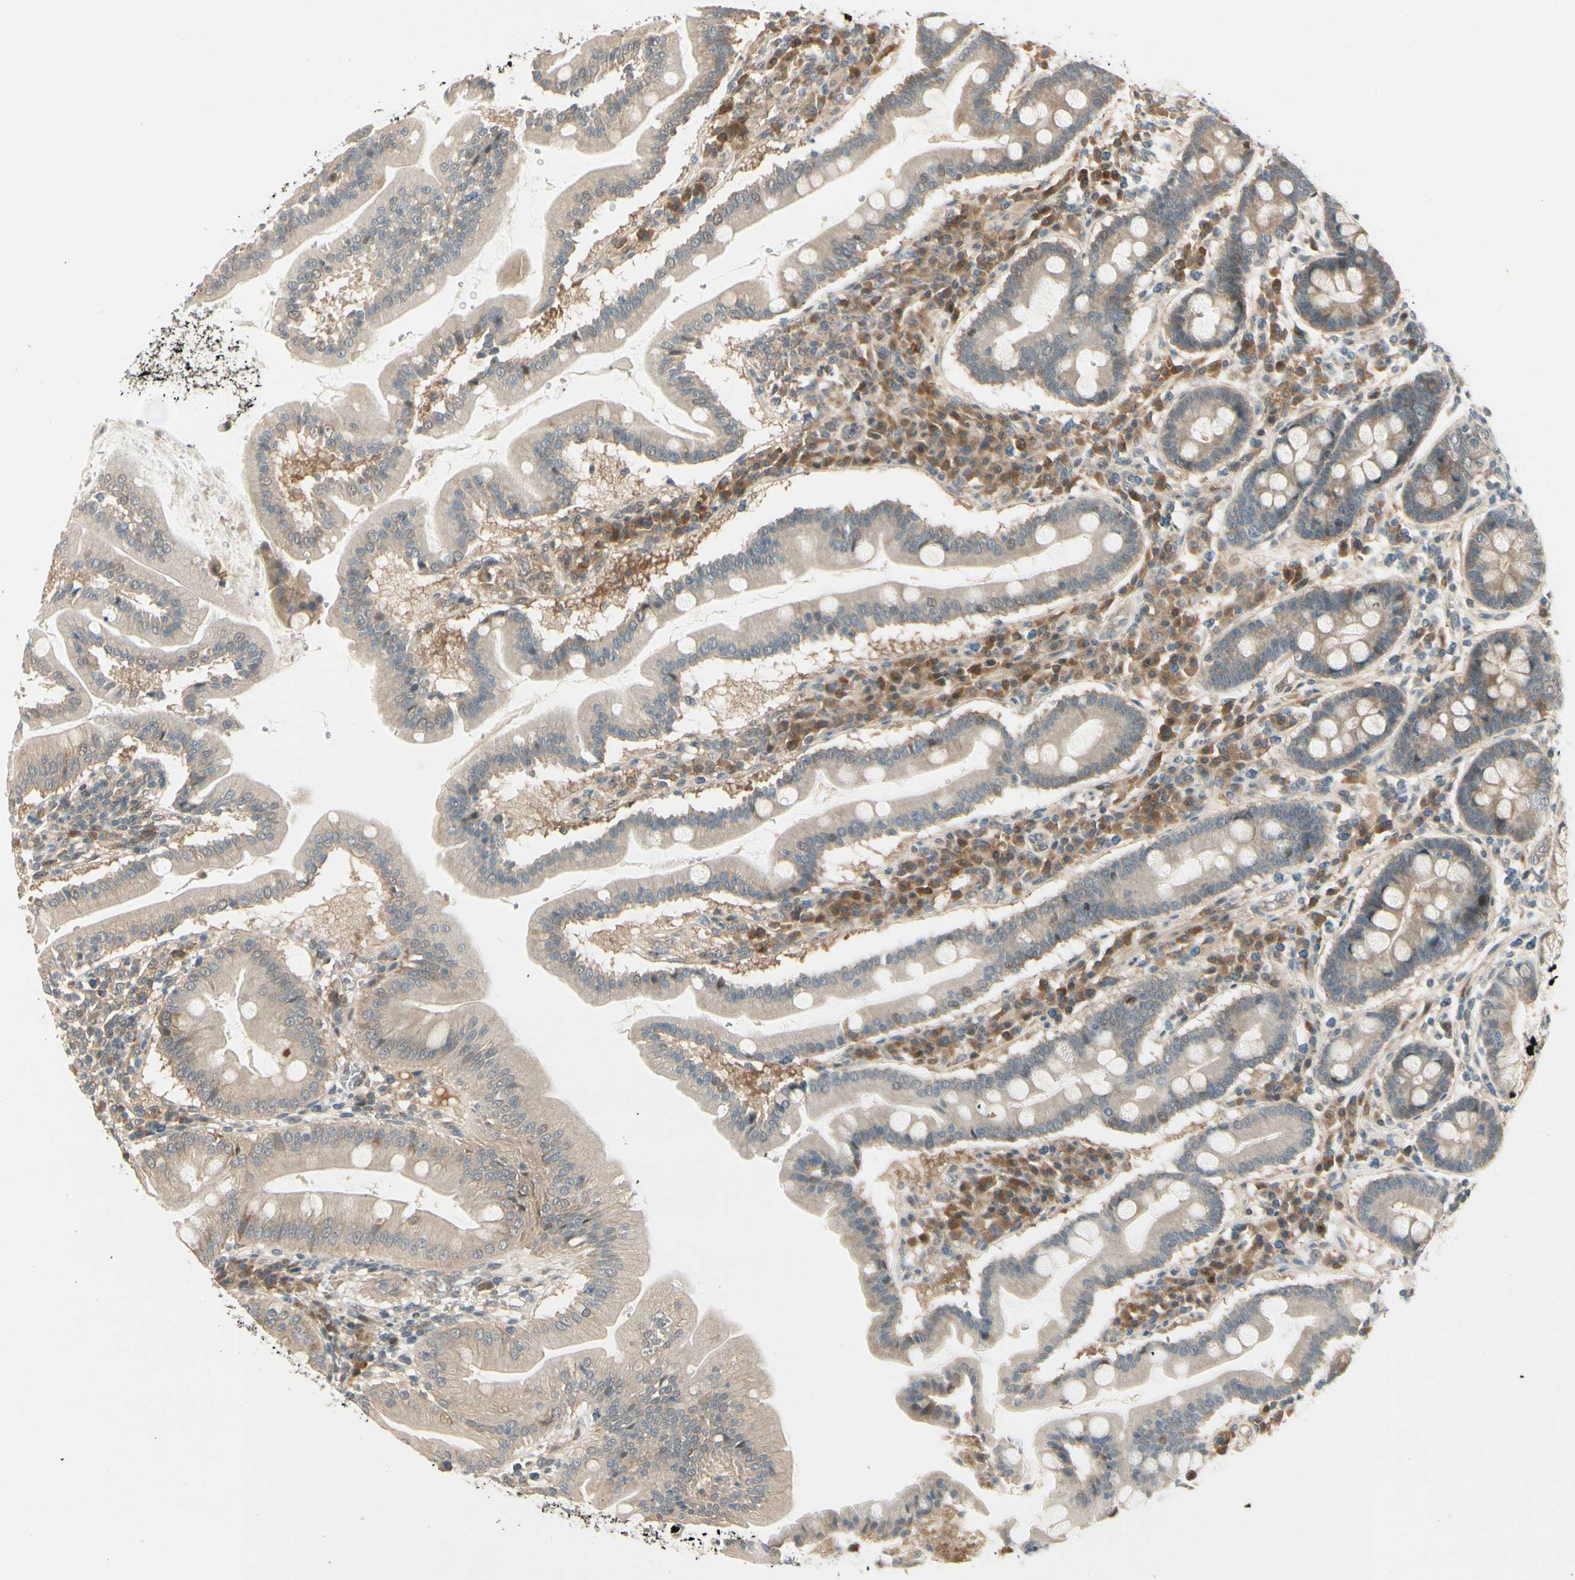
{"staining": {"intensity": "weak", "quantity": "25%-75%", "location": "cytoplasmic/membranous,nuclear"}, "tissue": "duodenum", "cell_type": "Glandular cells", "image_type": "normal", "snomed": [{"axis": "morphology", "description": "Normal tissue, NOS"}, {"axis": "topography", "description": "Duodenum"}], "caption": "Weak cytoplasmic/membranous,nuclear staining is present in approximately 25%-75% of glandular cells in benign duodenum. (Stains: DAB (3,3'-diaminobenzidine) in brown, nuclei in blue, Microscopy: brightfield microscopy at high magnification).", "gene": "EPHB3", "patient": {"sex": "male", "age": 50}}